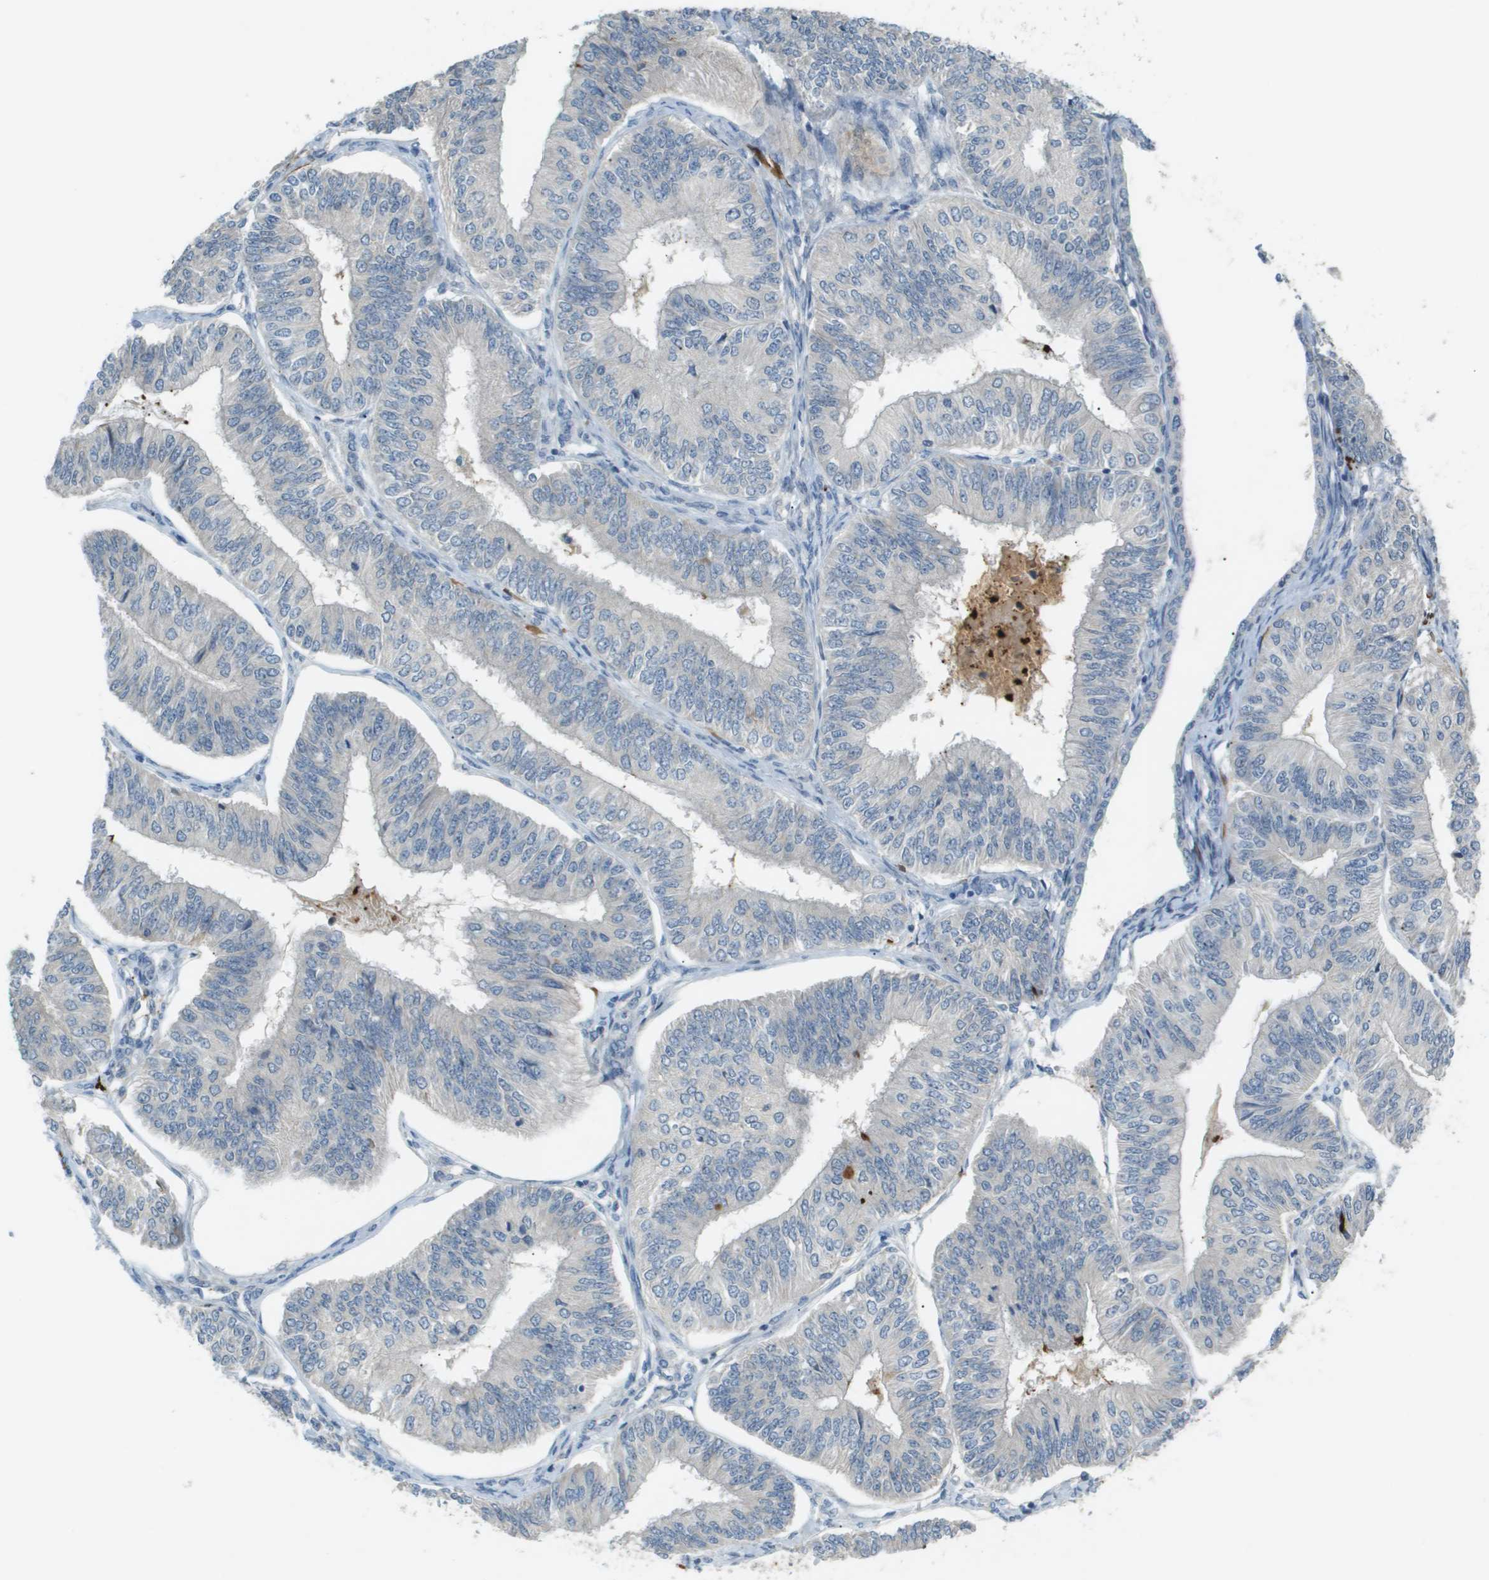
{"staining": {"intensity": "negative", "quantity": "none", "location": "none"}, "tissue": "endometrial cancer", "cell_type": "Tumor cells", "image_type": "cancer", "snomed": [{"axis": "morphology", "description": "Adenocarcinoma, NOS"}, {"axis": "topography", "description": "Endometrium"}], "caption": "Immunohistochemistry (IHC) photomicrograph of neoplastic tissue: endometrial adenocarcinoma stained with DAB exhibits no significant protein positivity in tumor cells. (Stains: DAB (3,3'-diaminobenzidine) IHC with hematoxylin counter stain, Microscopy: brightfield microscopy at high magnification).", "gene": "VTN", "patient": {"sex": "female", "age": 58}}